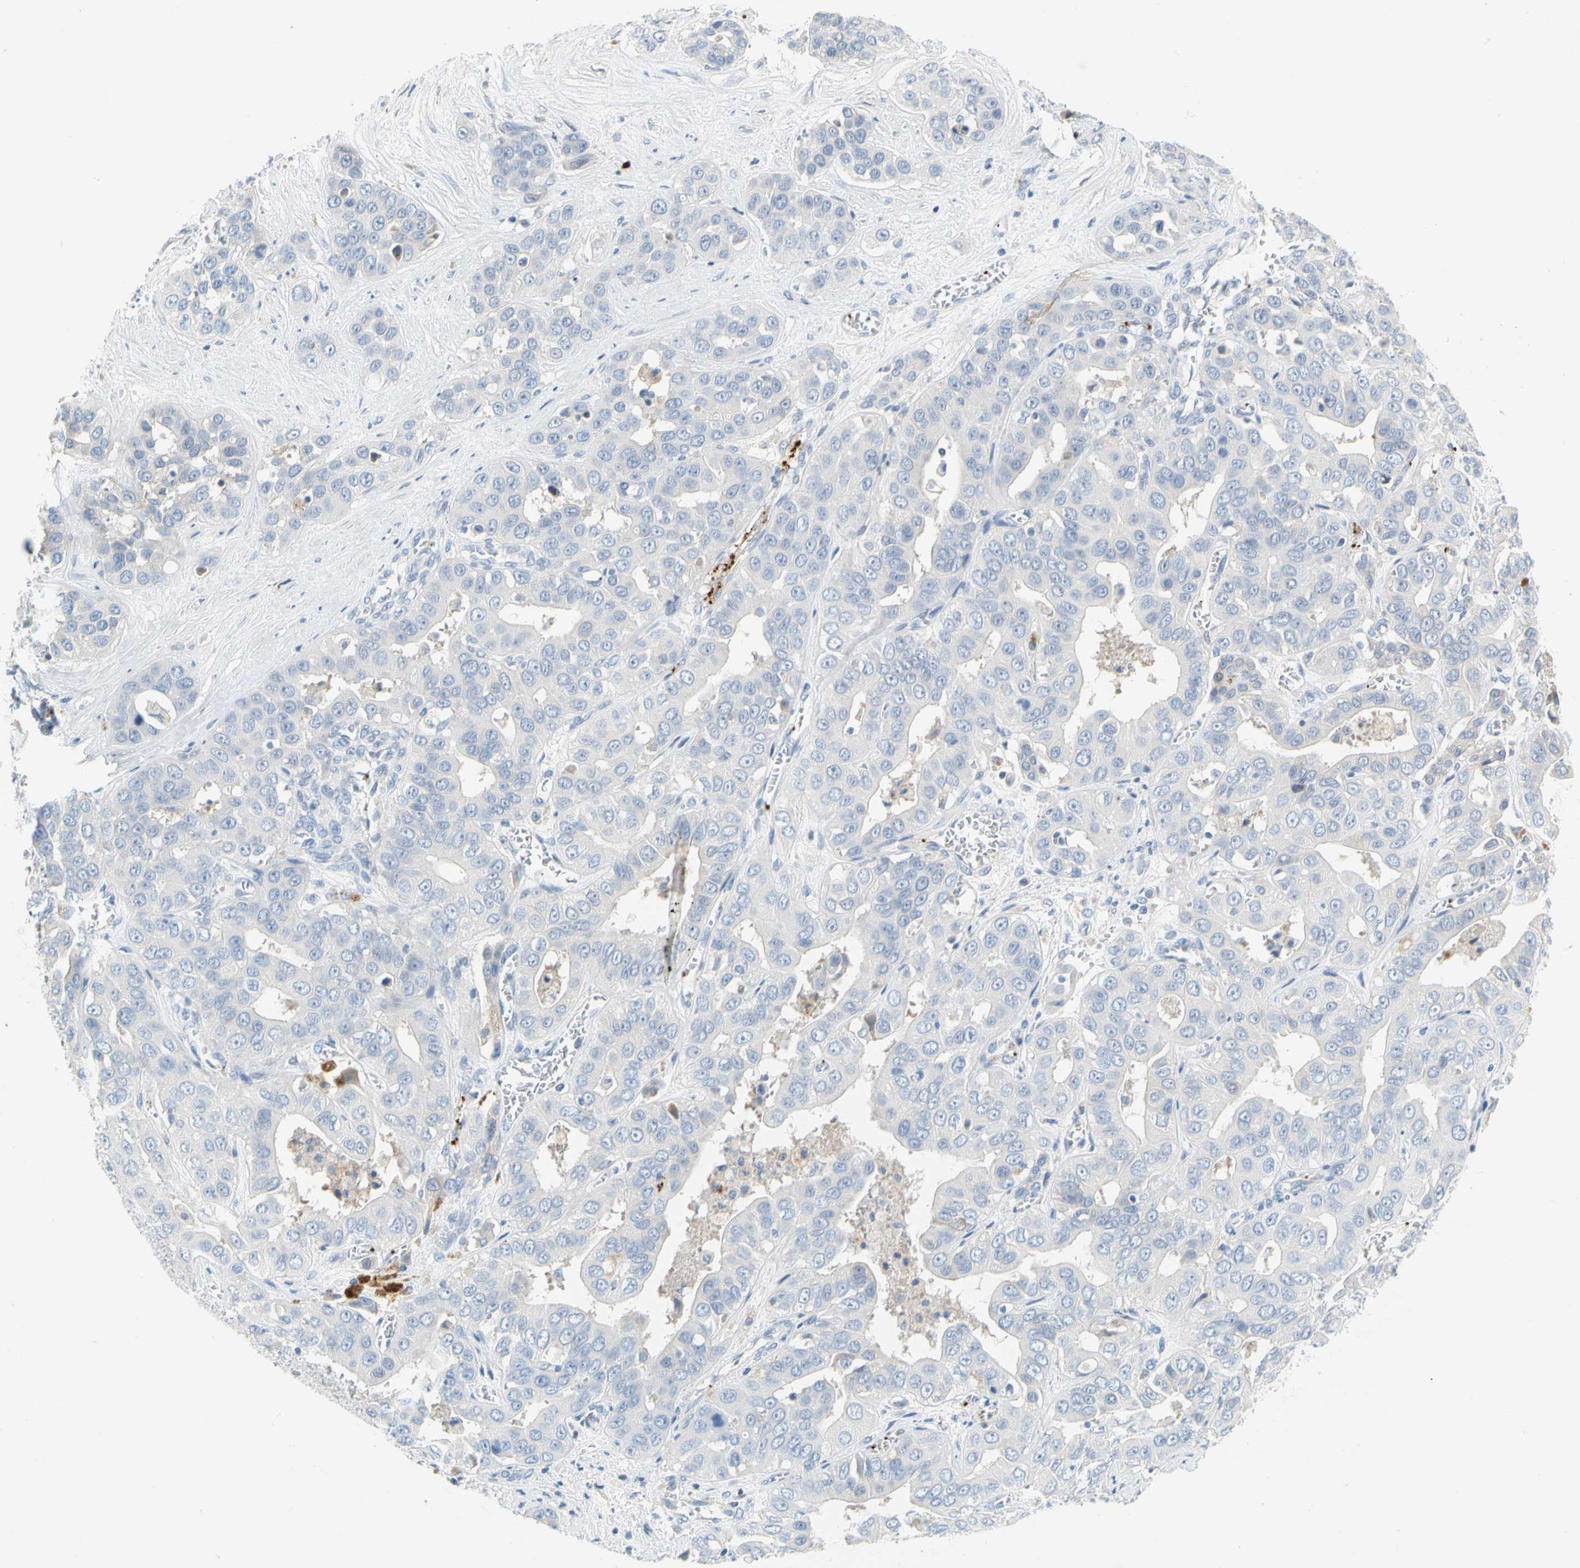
{"staining": {"intensity": "negative", "quantity": "none", "location": "none"}, "tissue": "liver cancer", "cell_type": "Tumor cells", "image_type": "cancer", "snomed": [{"axis": "morphology", "description": "Cholangiocarcinoma"}, {"axis": "topography", "description": "Liver"}], "caption": "The immunohistochemistry photomicrograph has no significant expression in tumor cells of liver cholangiocarcinoma tissue.", "gene": "PPBP", "patient": {"sex": "female", "age": 52}}